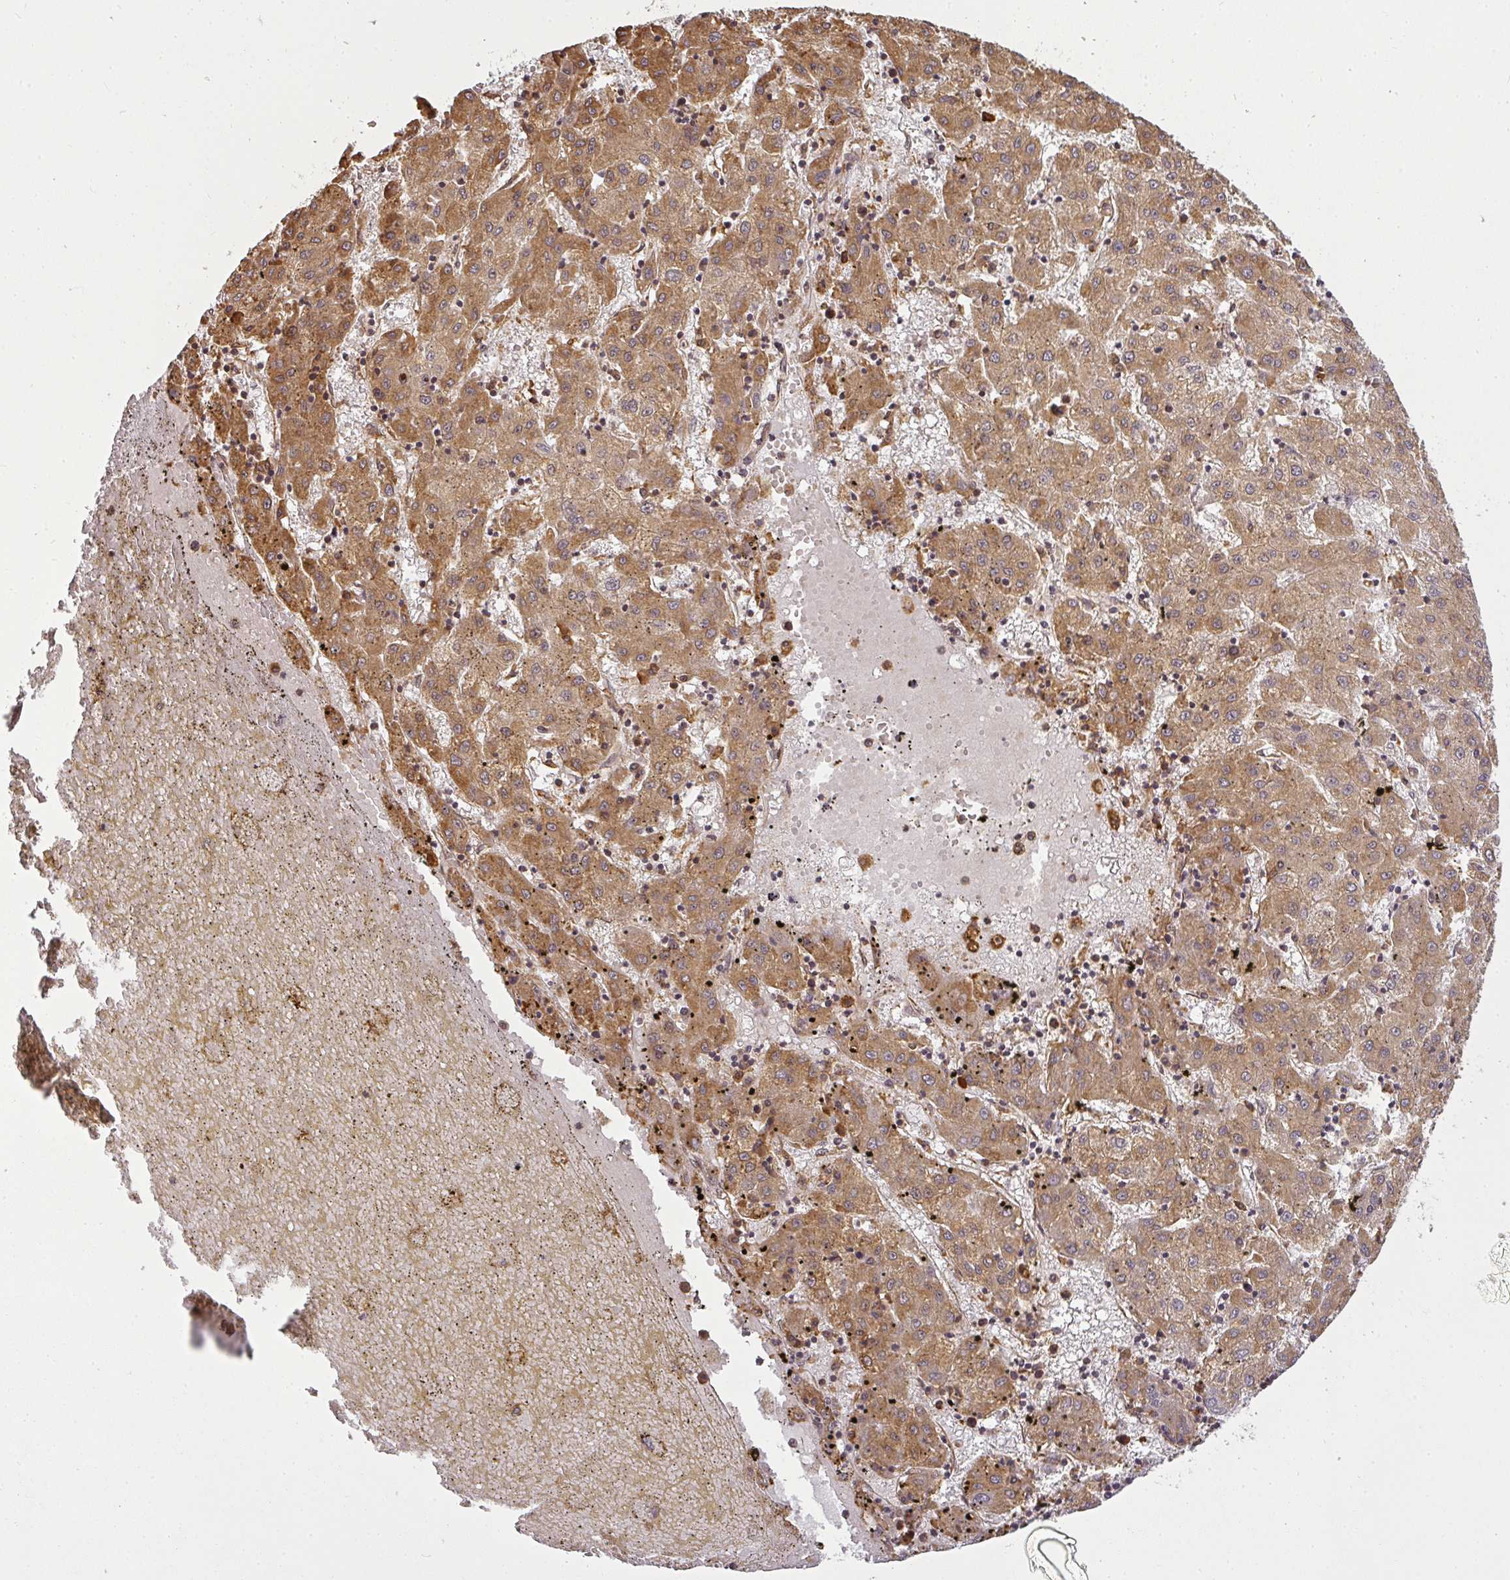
{"staining": {"intensity": "moderate", "quantity": ">75%", "location": "cytoplasmic/membranous"}, "tissue": "liver cancer", "cell_type": "Tumor cells", "image_type": "cancer", "snomed": [{"axis": "morphology", "description": "Carcinoma, Hepatocellular, NOS"}, {"axis": "topography", "description": "Liver"}], "caption": "About >75% of tumor cells in human liver cancer (hepatocellular carcinoma) exhibit moderate cytoplasmic/membranous protein positivity as visualized by brown immunohistochemical staining.", "gene": "PPP6R3", "patient": {"sex": "male", "age": 72}}